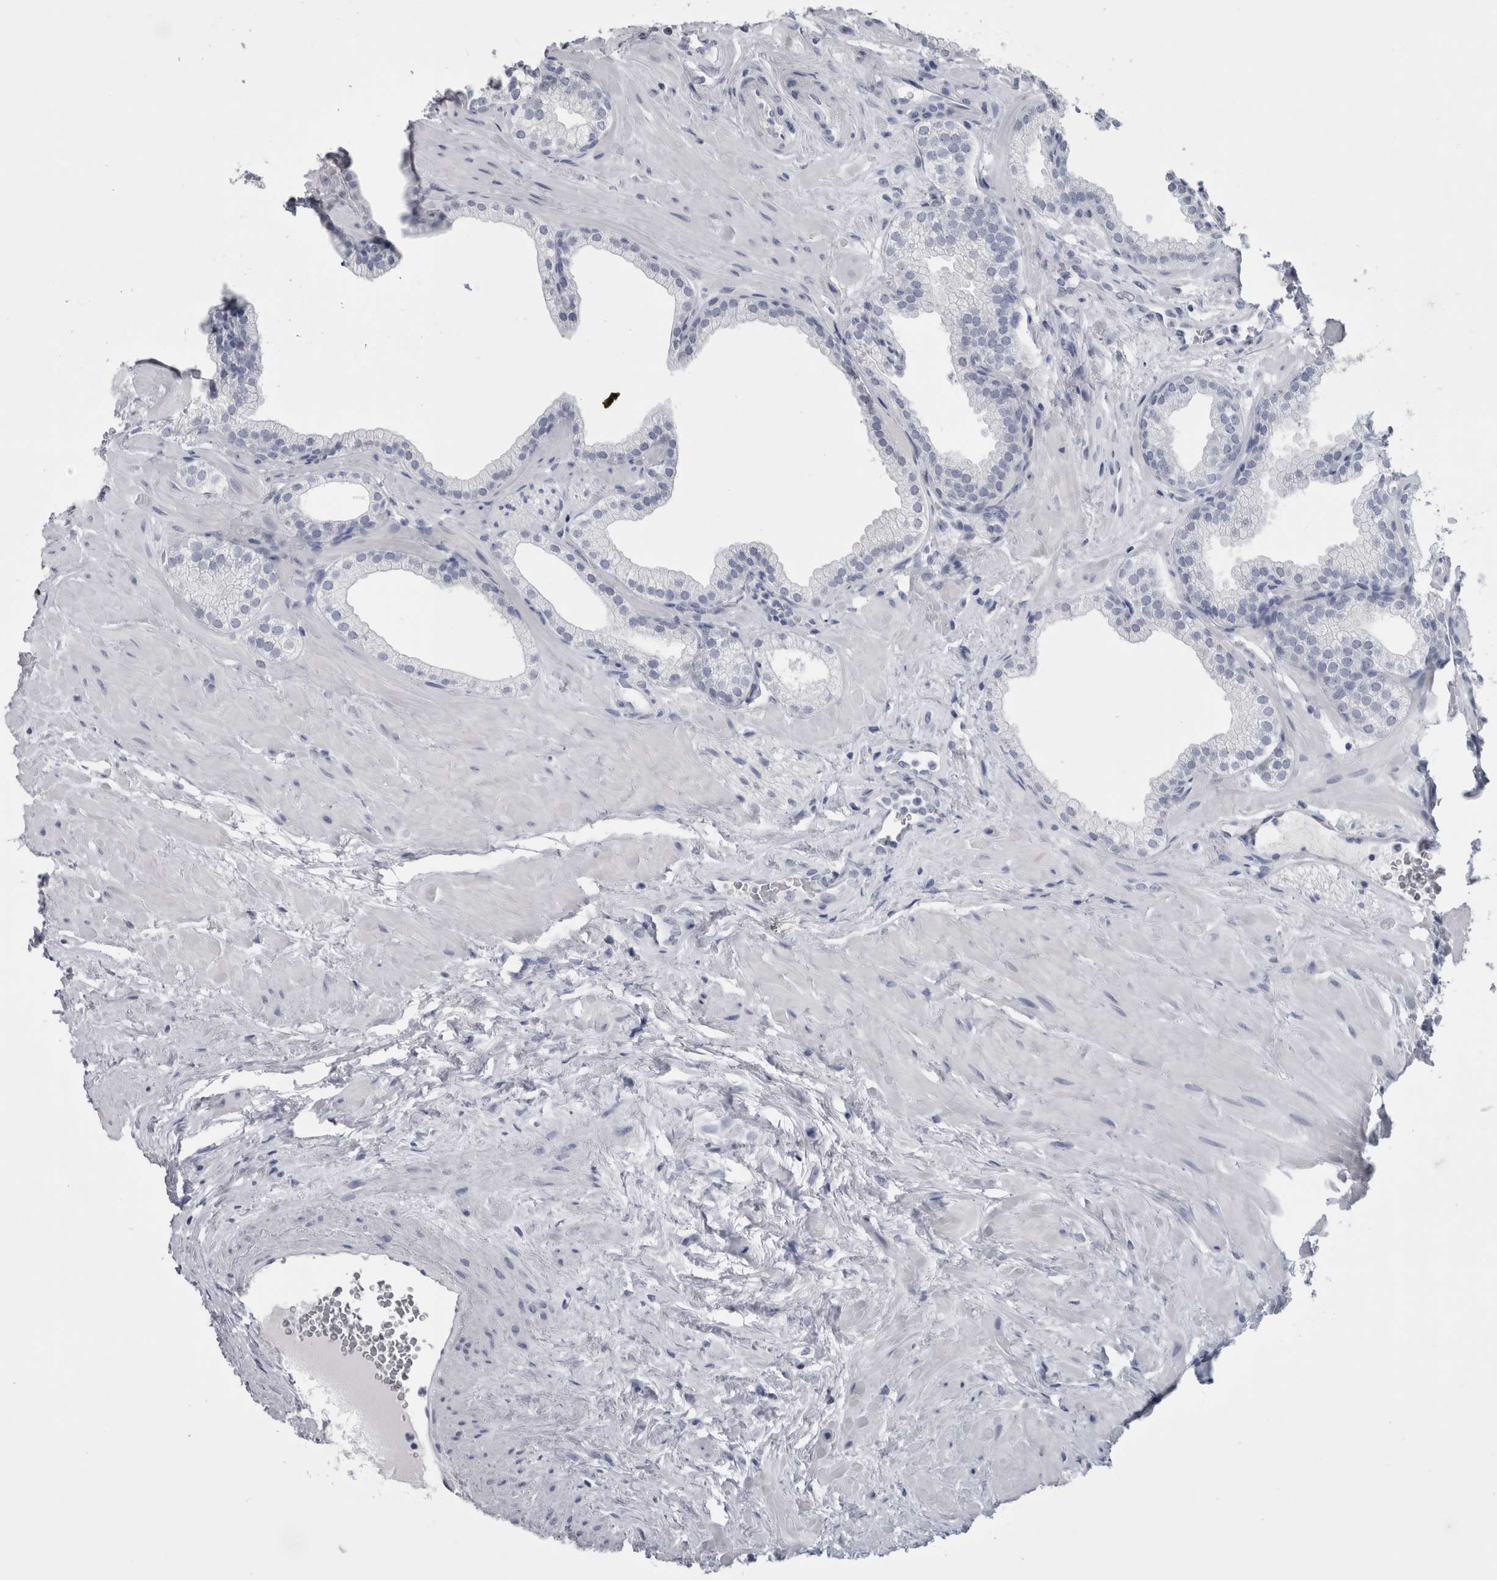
{"staining": {"intensity": "negative", "quantity": "none", "location": "none"}, "tissue": "prostate", "cell_type": "Glandular cells", "image_type": "normal", "snomed": [{"axis": "morphology", "description": "Normal tissue, NOS"}, {"axis": "morphology", "description": "Urothelial carcinoma, Low grade"}, {"axis": "topography", "description": "Urinary bladder"}, {"axis": "topography", "description": "Prostate"}], "caption": "This is a histopathology image of immunohistochemistry (IHC) staining of unremarkable prostate, which shows no staining in glandular cells.", "gene": "PTH", "patient": {"sex": "male", "age": 60}}